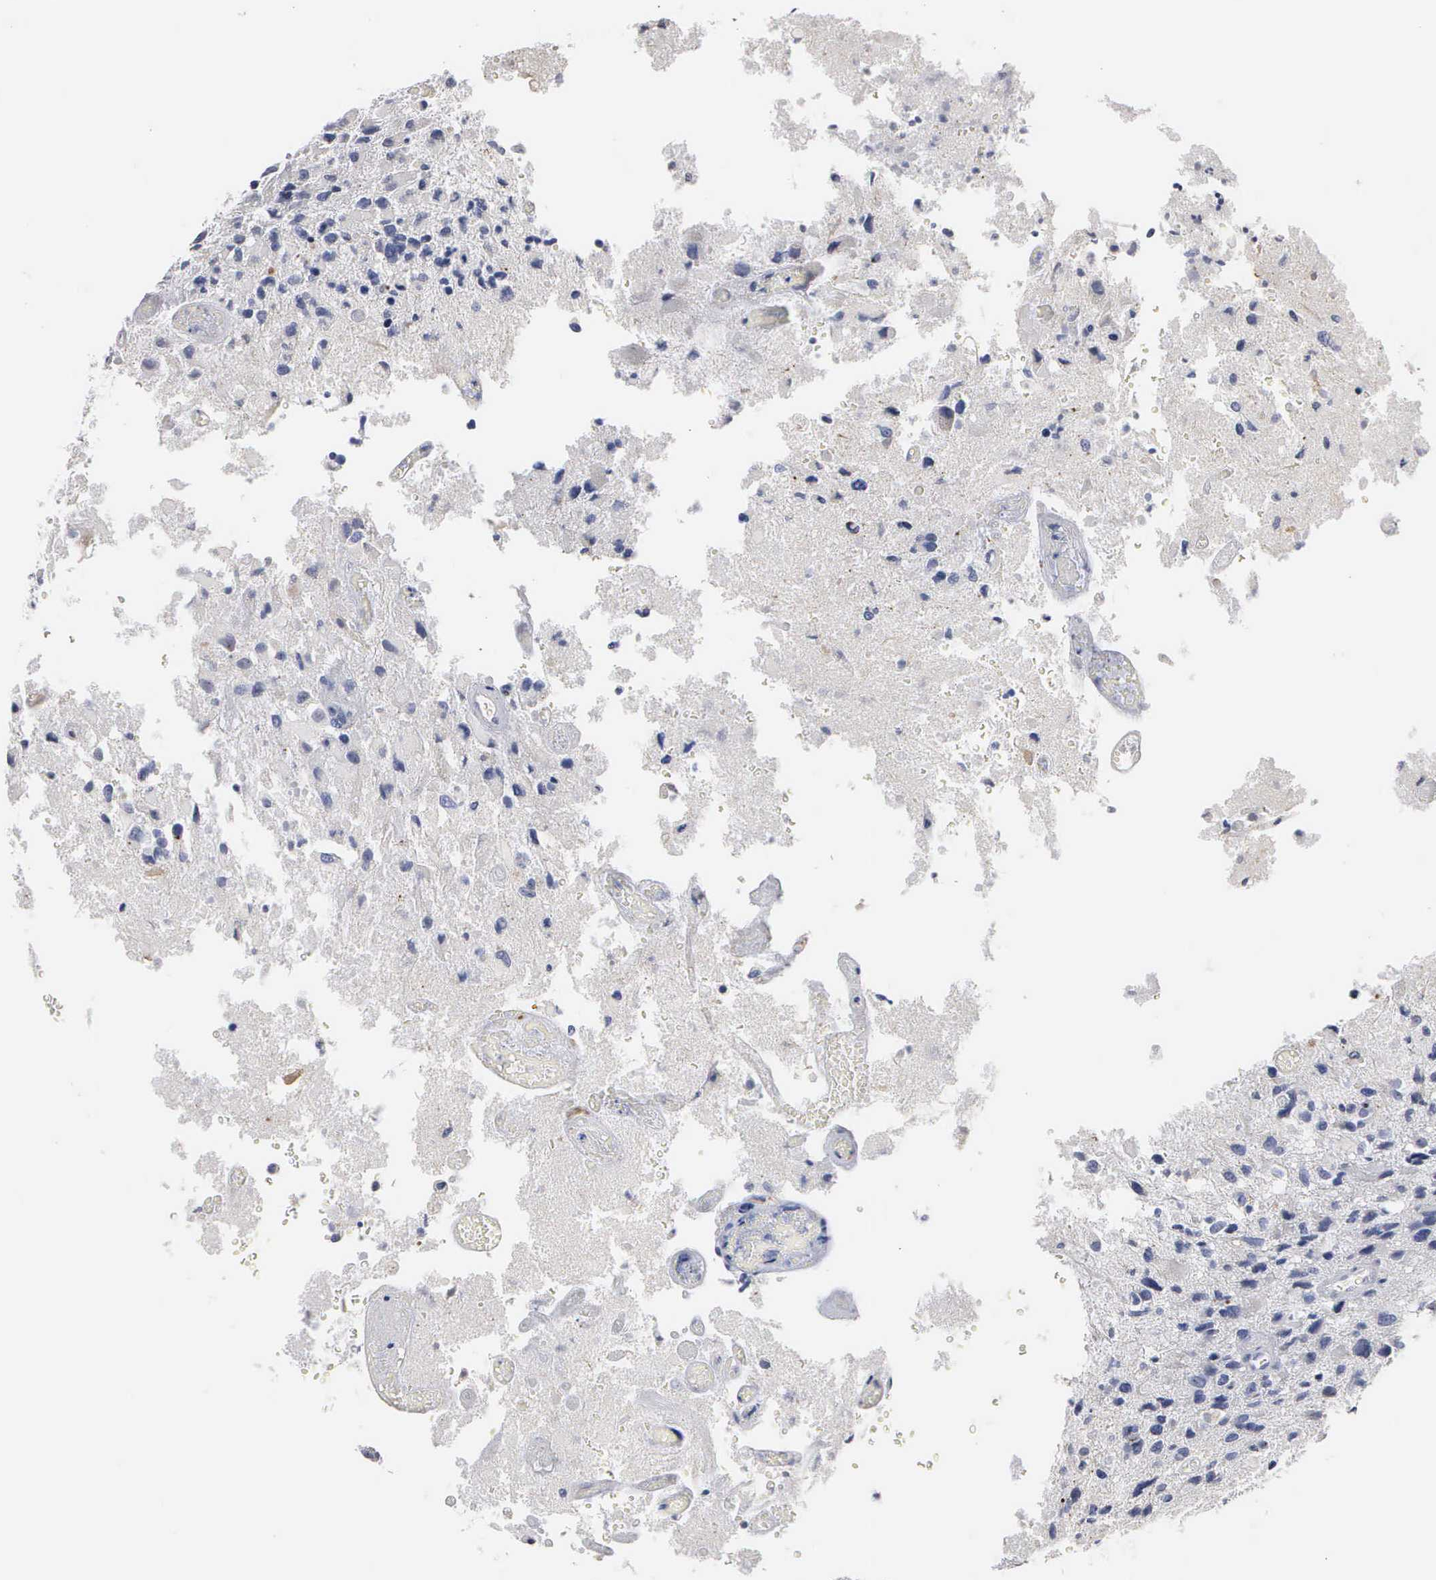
{"staining": {"intensity": "negative", "quantity": "none", "location": "none"}, "tissue": "glioma", "cell_type": "Tumor cells", "image_type": "cancer", "snomed": [{"axis": "morphology", "description": "Glioma, malignant, High grade"}, {"axis": "topography", "description": "Brain"}], "caption": "This is an IHC photomicrograph of human glioma. There is no expression in tumor cells.", "gene": "ASPHD2", "patient": {"sex": "male", "age": 69}}